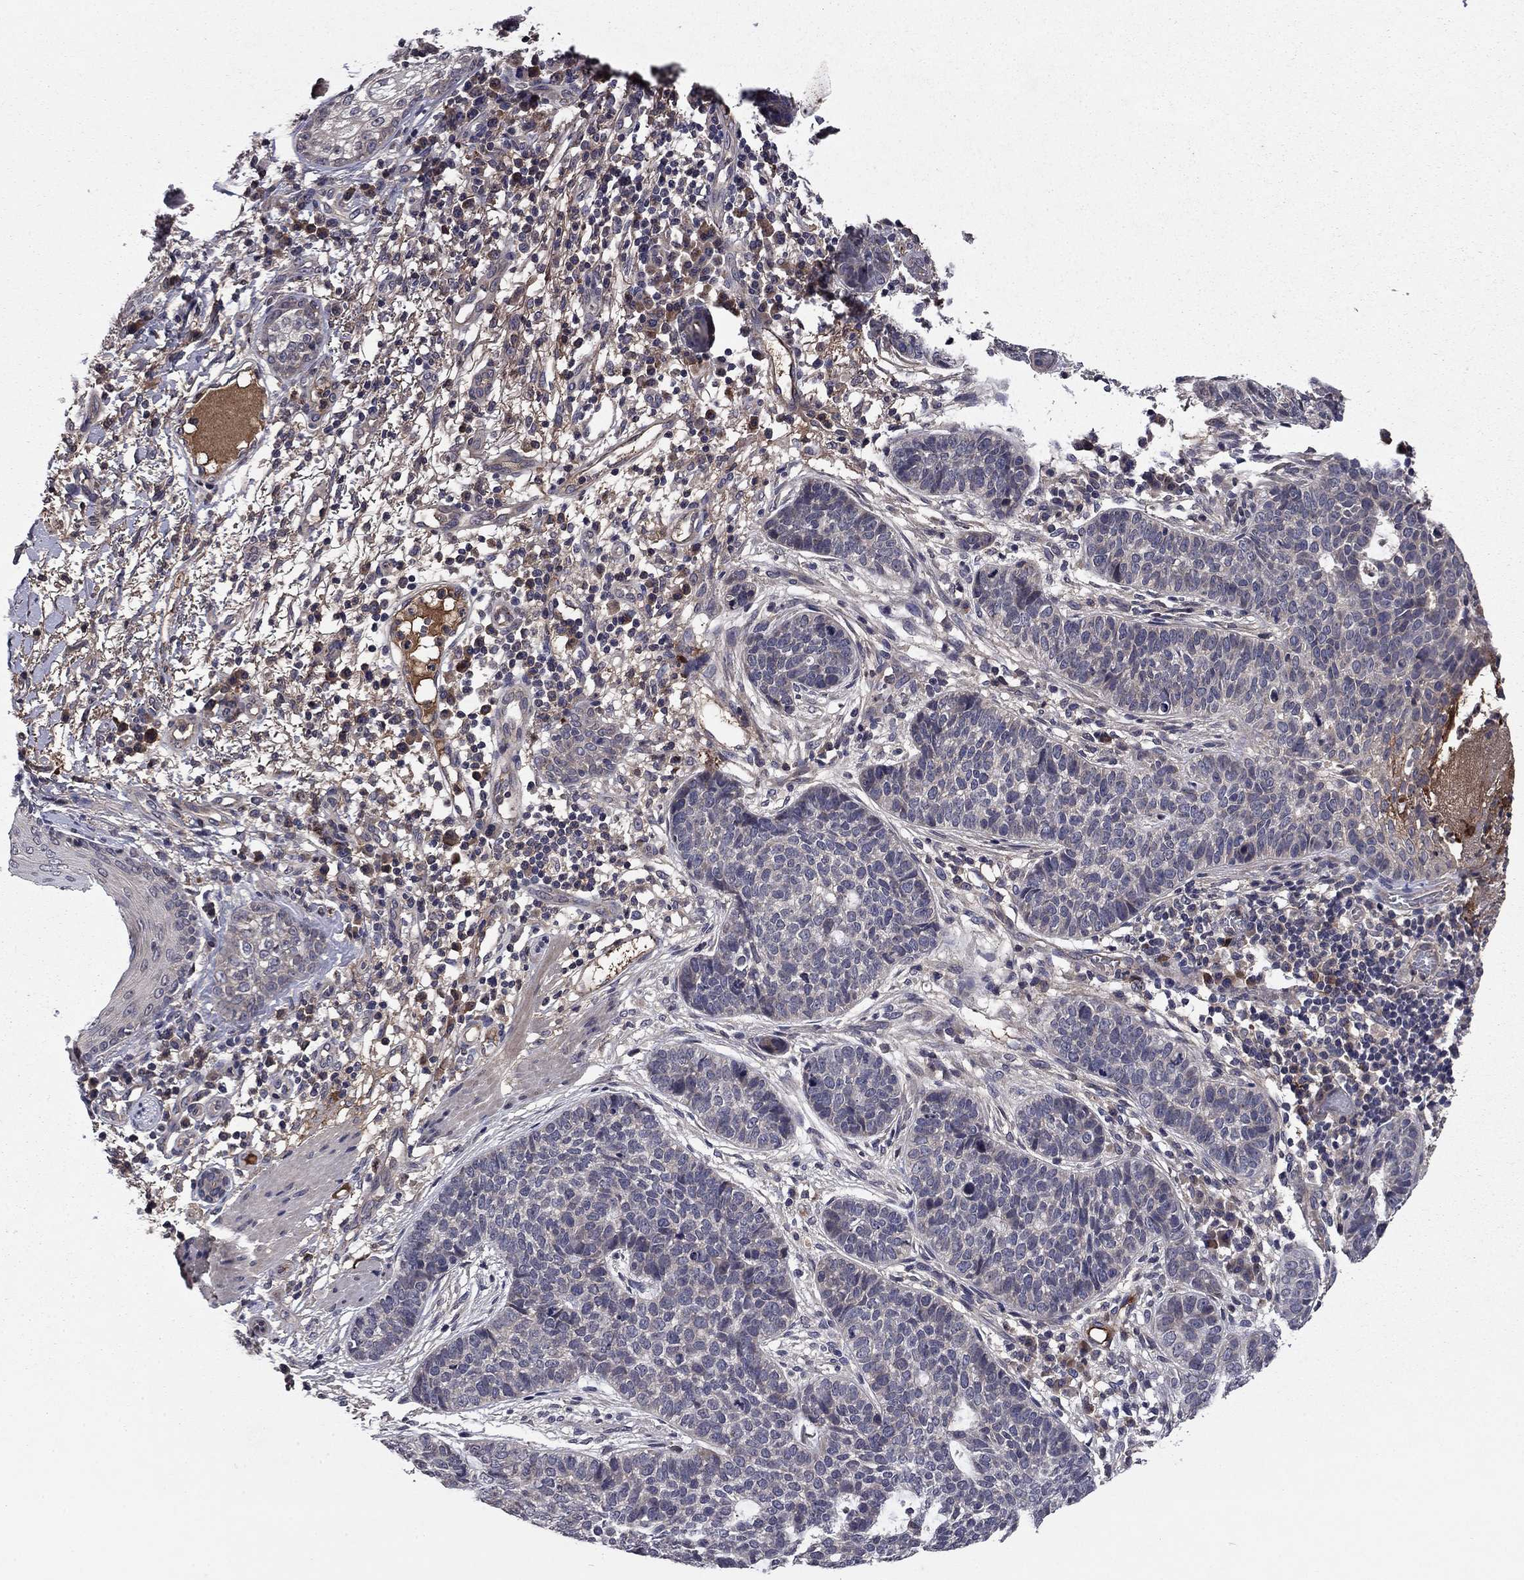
{"staining": {"intensity": "negative", "quantity": "none", "location": "none"}, "tissue": "skin cancer", "cell_type": "Tumor cells", "image_type": "cancer", "snomed": [{"axis": "morphology", "description": "Squamous cell carcinoma, NOS"}, {"axis": "topography", "description": "Skin"}], "caption": "High power microscopy image of an IHC histopathology image of skin cancer (squamous cell carcinoma), revealing no significant positivity in tumor cells.", "gene": "PROS1", "patient": {"sex": "male", "age": 88}}